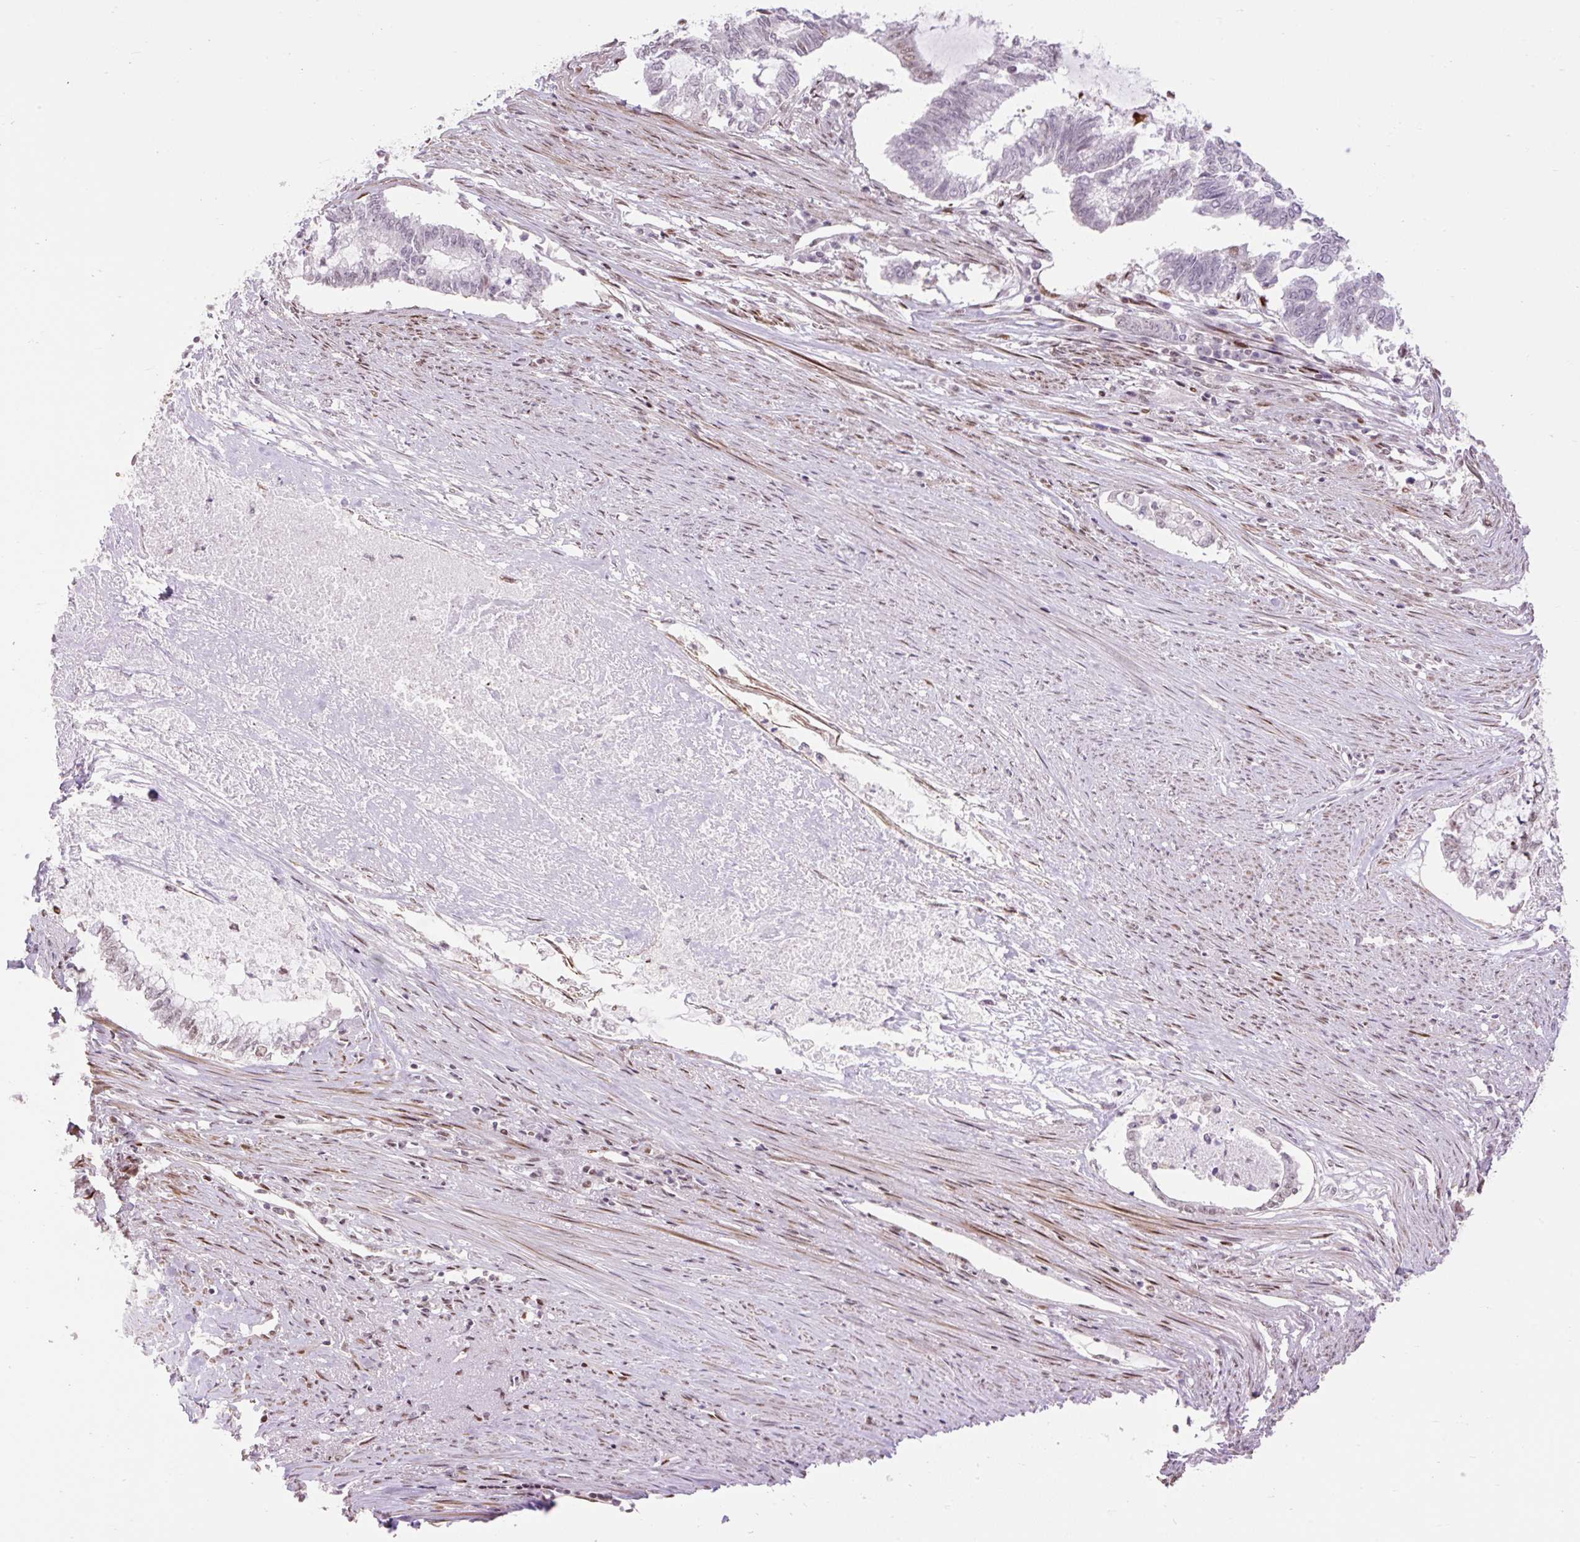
{"staining": {"intensity": "moderate", "quantity": "<25%", "location": "nuclear"}, "tissue": "endometrial cancer", "cell_type": "Tumor cells", "image_type": "cancer", "snomed": [{"axis": "morphology", "description": "Adenocarcinoma, NOS"}, {"axis": "topography", "description": "Endometrium"}], "caption": "The image demonstrates immunohistochemical staining of endometrial cancer. There is moderate nuclear staining is present in about <25% of tumor cells.", "gene": "RIPPLY3", "patient": {"sex": "female", "age": 79}}